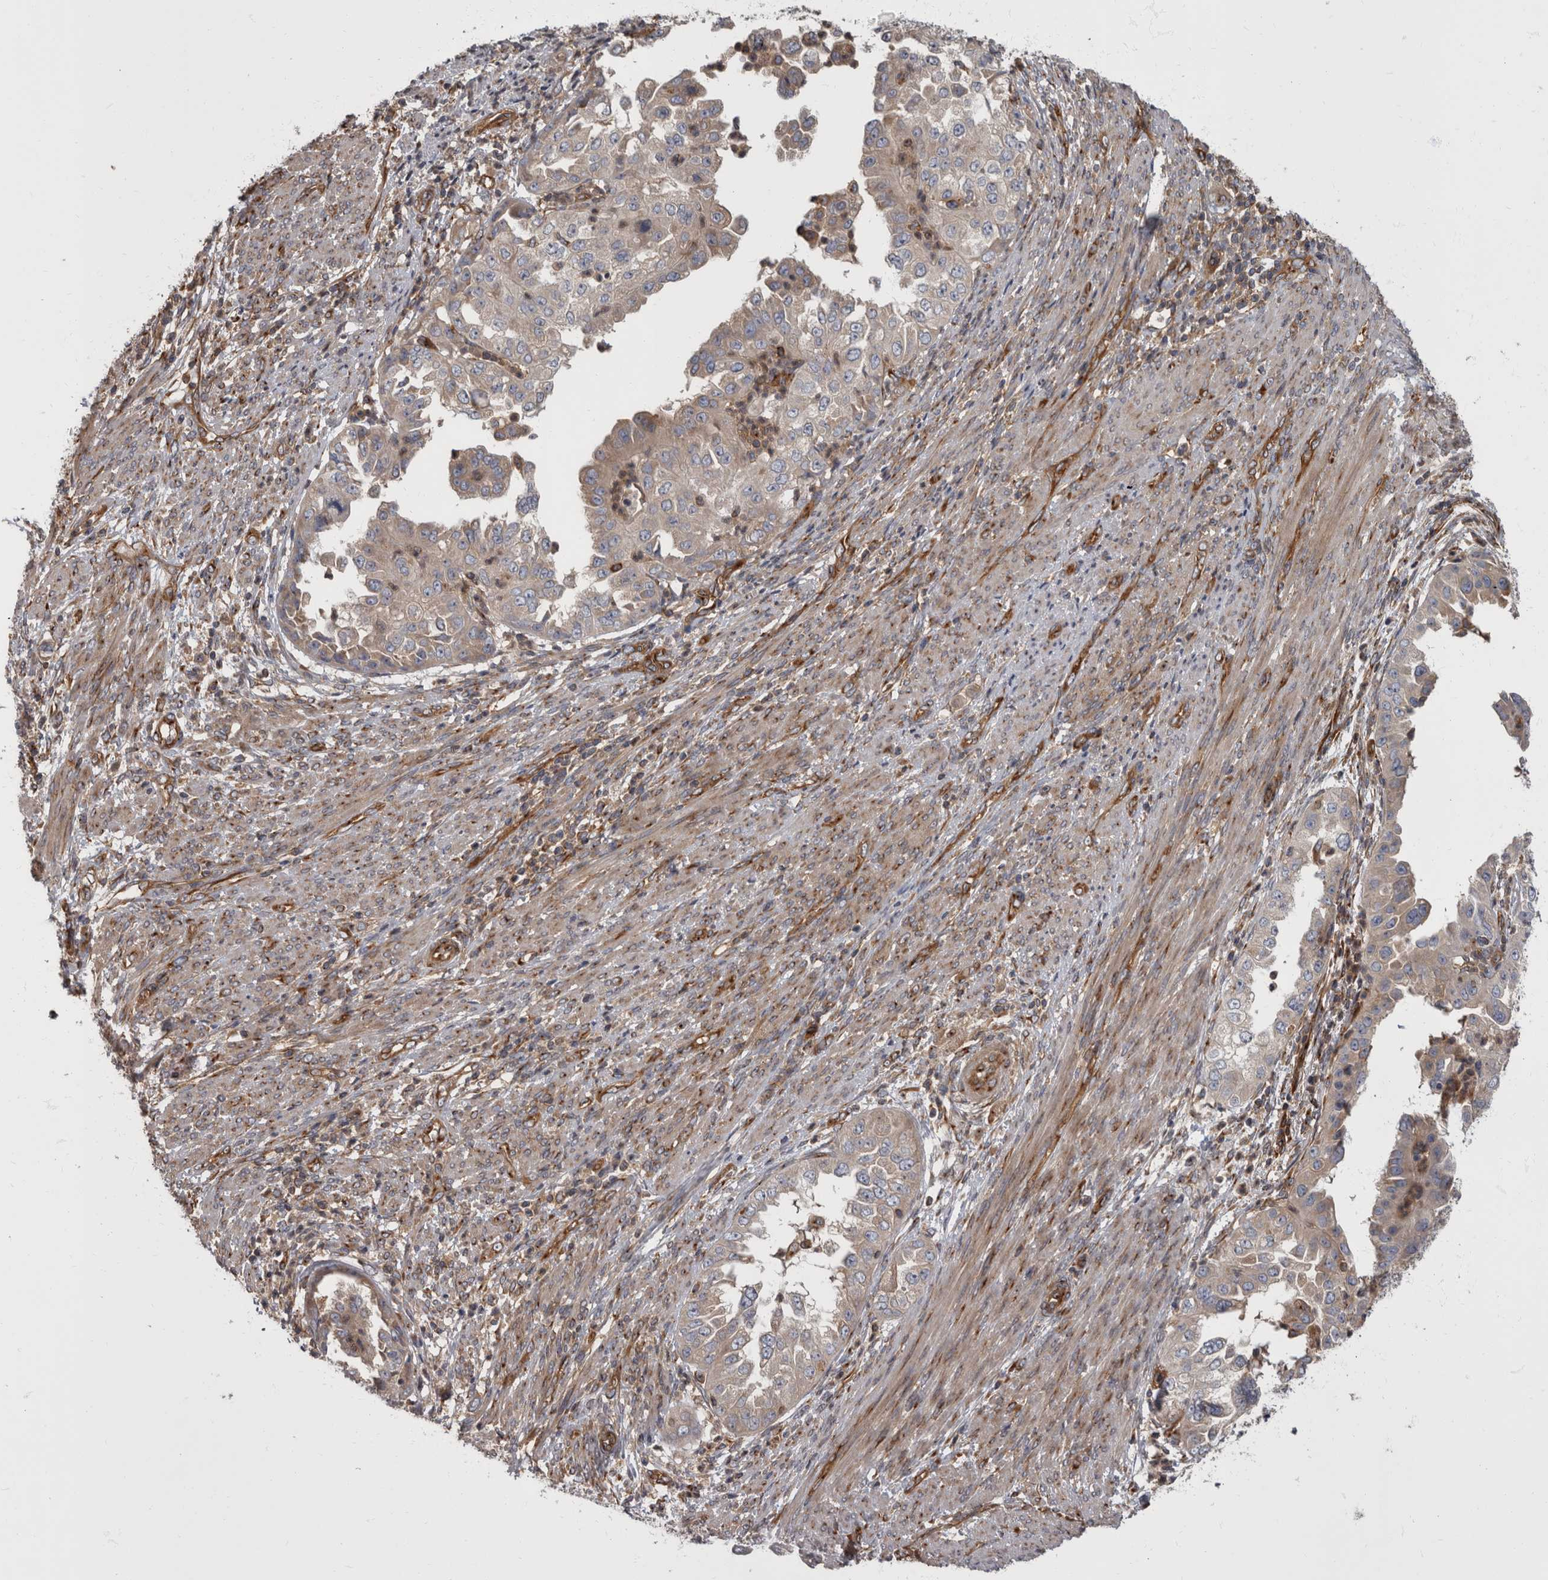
{"staining": {"intensity": "weak", "quantity": "<25%", "location": "cytoplasmic/membranous"}, "tissue": "endometrial cancer", "cell_type": "Tumor cells", "image_type": "cancer", "snomed": [{"axis": "morphology", "description": "Adenocarcinoma, NOS"}, {"axis": "topography", "description": "Endometrium"}], "caption": "A high-resolution histopathology image shows immunohistochemistry staining of endometrial cancer (adenocarcinoma), which displays no significant staining in tumor cells. (Stains: DAB immunohistochemistry with hematoxylin counter stain, Microscopy: brightfield microscopy at high magnification).", "gene": "HOOK3", "patient": {"sex": "female", "age": 85}}